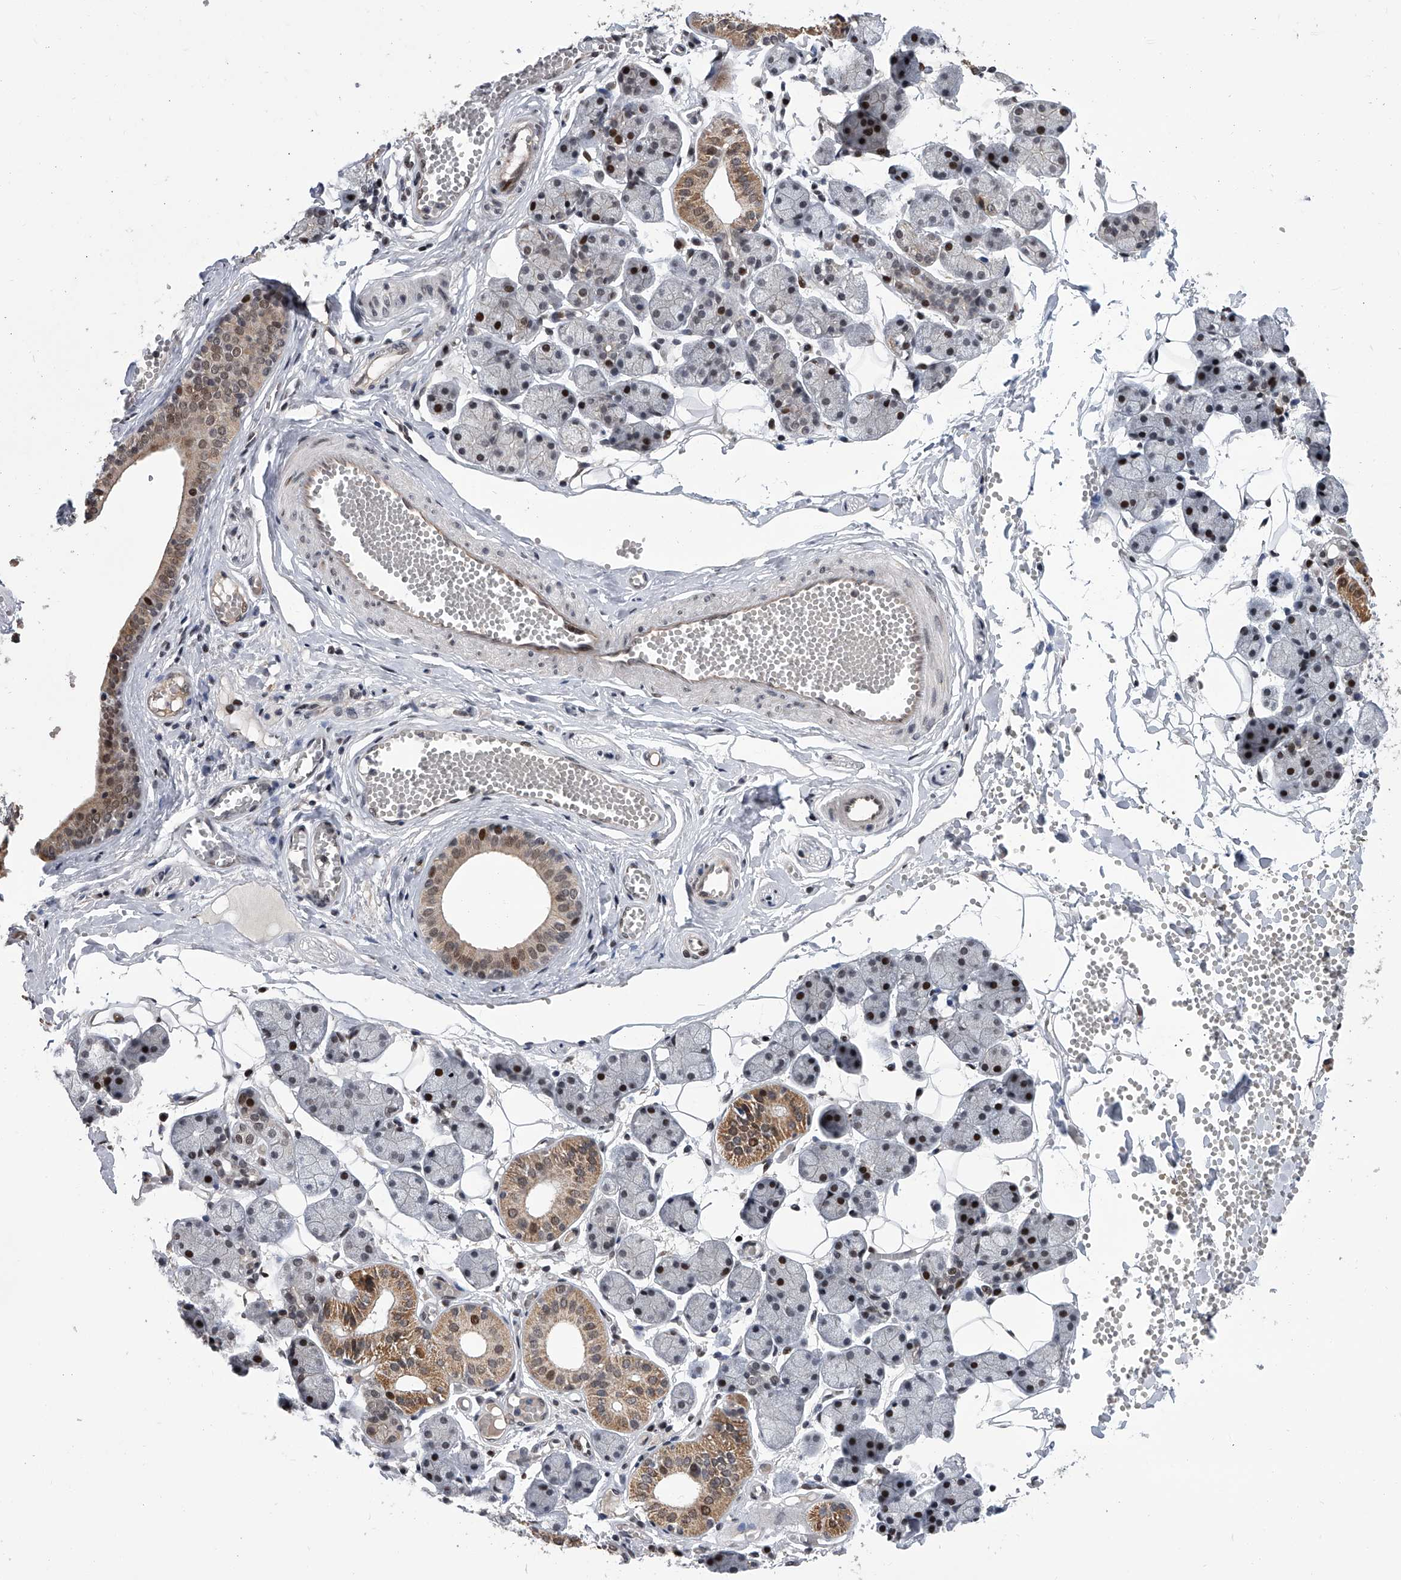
{"staining": {"intensity": "moderate", "quantity": "<25%", "location": "cytoplasmic/membranous,nuclear"}, "tissue": "salivary gland", "cell_type": "Glandular cells", "image_type": "normal", "snomed": [{"axis": "morphology", "description": "Normal tissue, NOS"}, {"axis": "topography", "description": "Salivary gland"}], "caption": "Protein positivity by immunohistochemistry shows moderate cytoplasmic/membranous,nuclear staining in approximately <25% of glandular cells in benign salivary gland.", "gene": "ZNF426", "patient": {"sex": "female", "age": 33}}